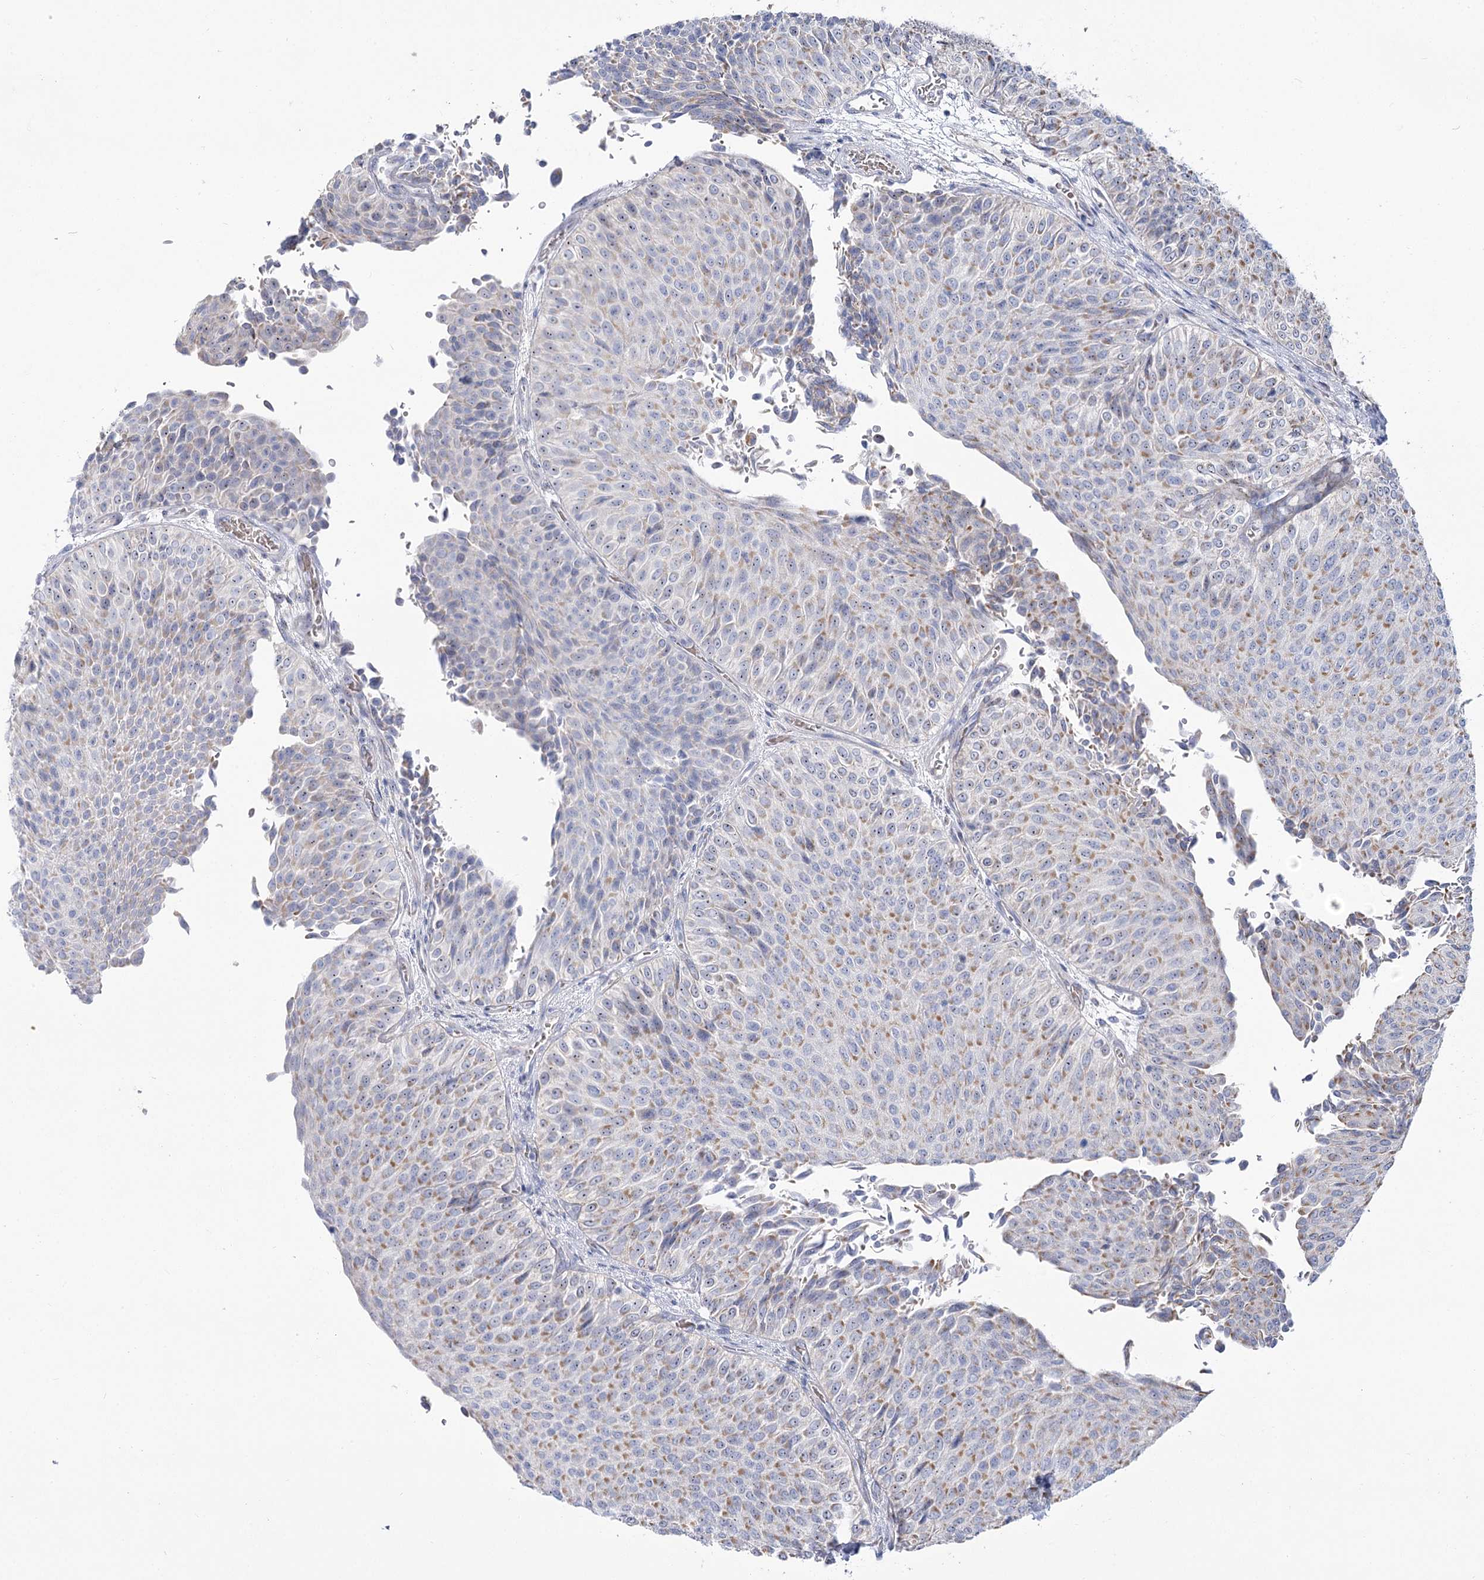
{"staining": {"intensity": "weak", "quantity": "25%-75%", "location": "cytoplasmic/membranous"}, "tissue": "urothelial cancer", "cell_type": "Tumor cells", "image_type": "cancer", "snomed": [{"axis": "morphology", "description": "Urothelial carcinoma, Low grade"}, {"axis": "topography", "description": "Urinary bladder"}], "caption": "DAB (3,3'-diaminobenzidine) immunohistochemical staining of human low-grade urothelial carcinoma demonstrates weak cytoplasmic/membranous protein staining in about 25%-75% of tumor cells.", "gene": "SUOX", "patient": {"sex": "male", "age": 78}}